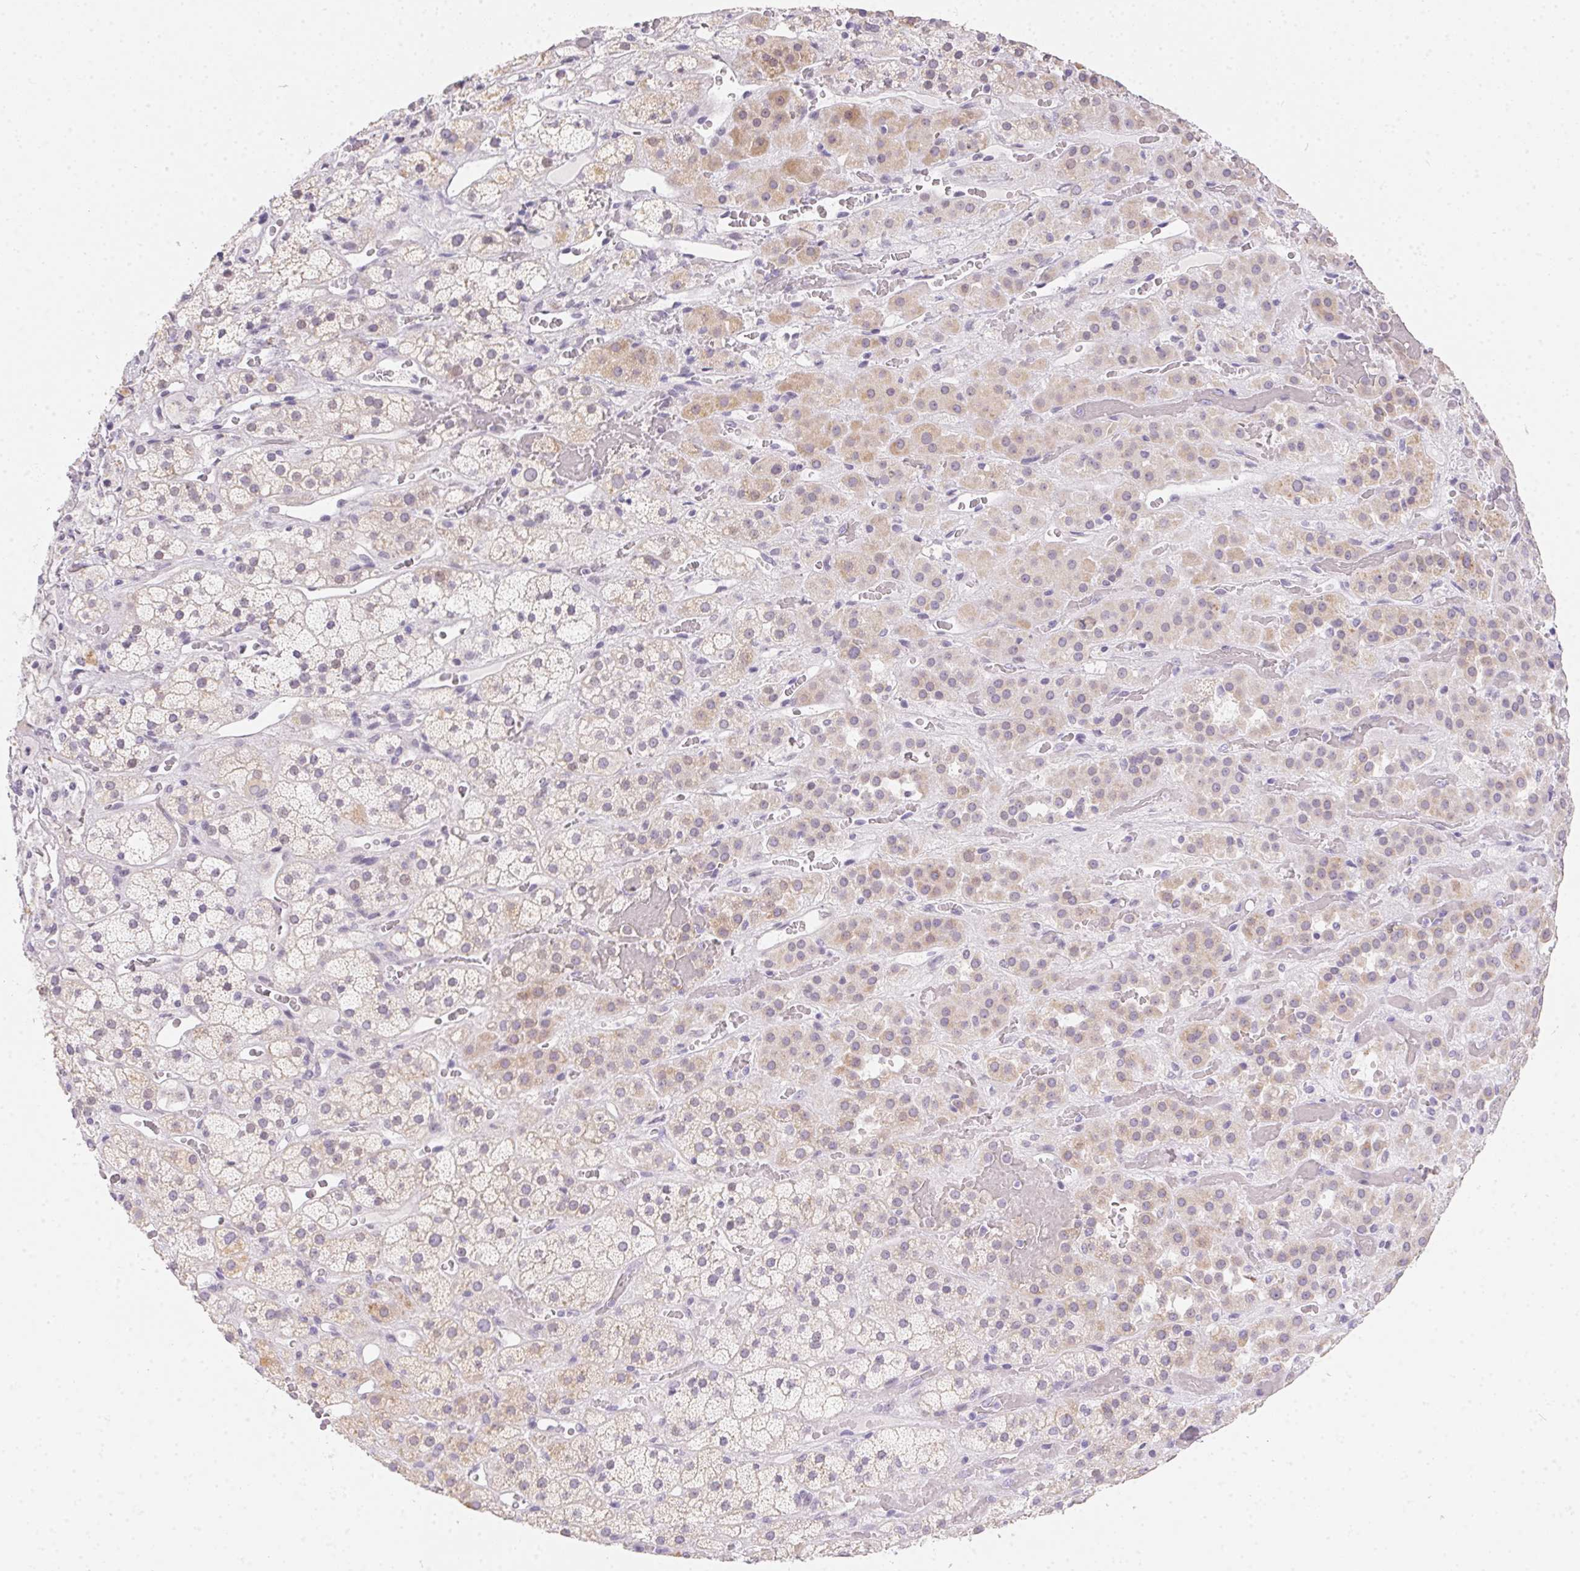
{"staining": {"intensity": "weak", "quantity": "25%-75%", "location": "cytoplasmic/membranous"}, "tissue": "adrenal gland", "cell_type": "Glandular cells", "image_type": "normal", "snomed": [{"axis": "morphology", "description": "Normal tissue, NOS"}, {"axis": "topography", "description": "Adrenal gland"}], "caption": "Unremarkable adrenal gland was stained to show a protein in brown. There is low levels of weak cytoplasmic/membranous staining in about 25%-75% of glandular cells. Nuclei are stained in blue.", "gene": "MORC1", "patient": {"sex": "male", "age": 57}}